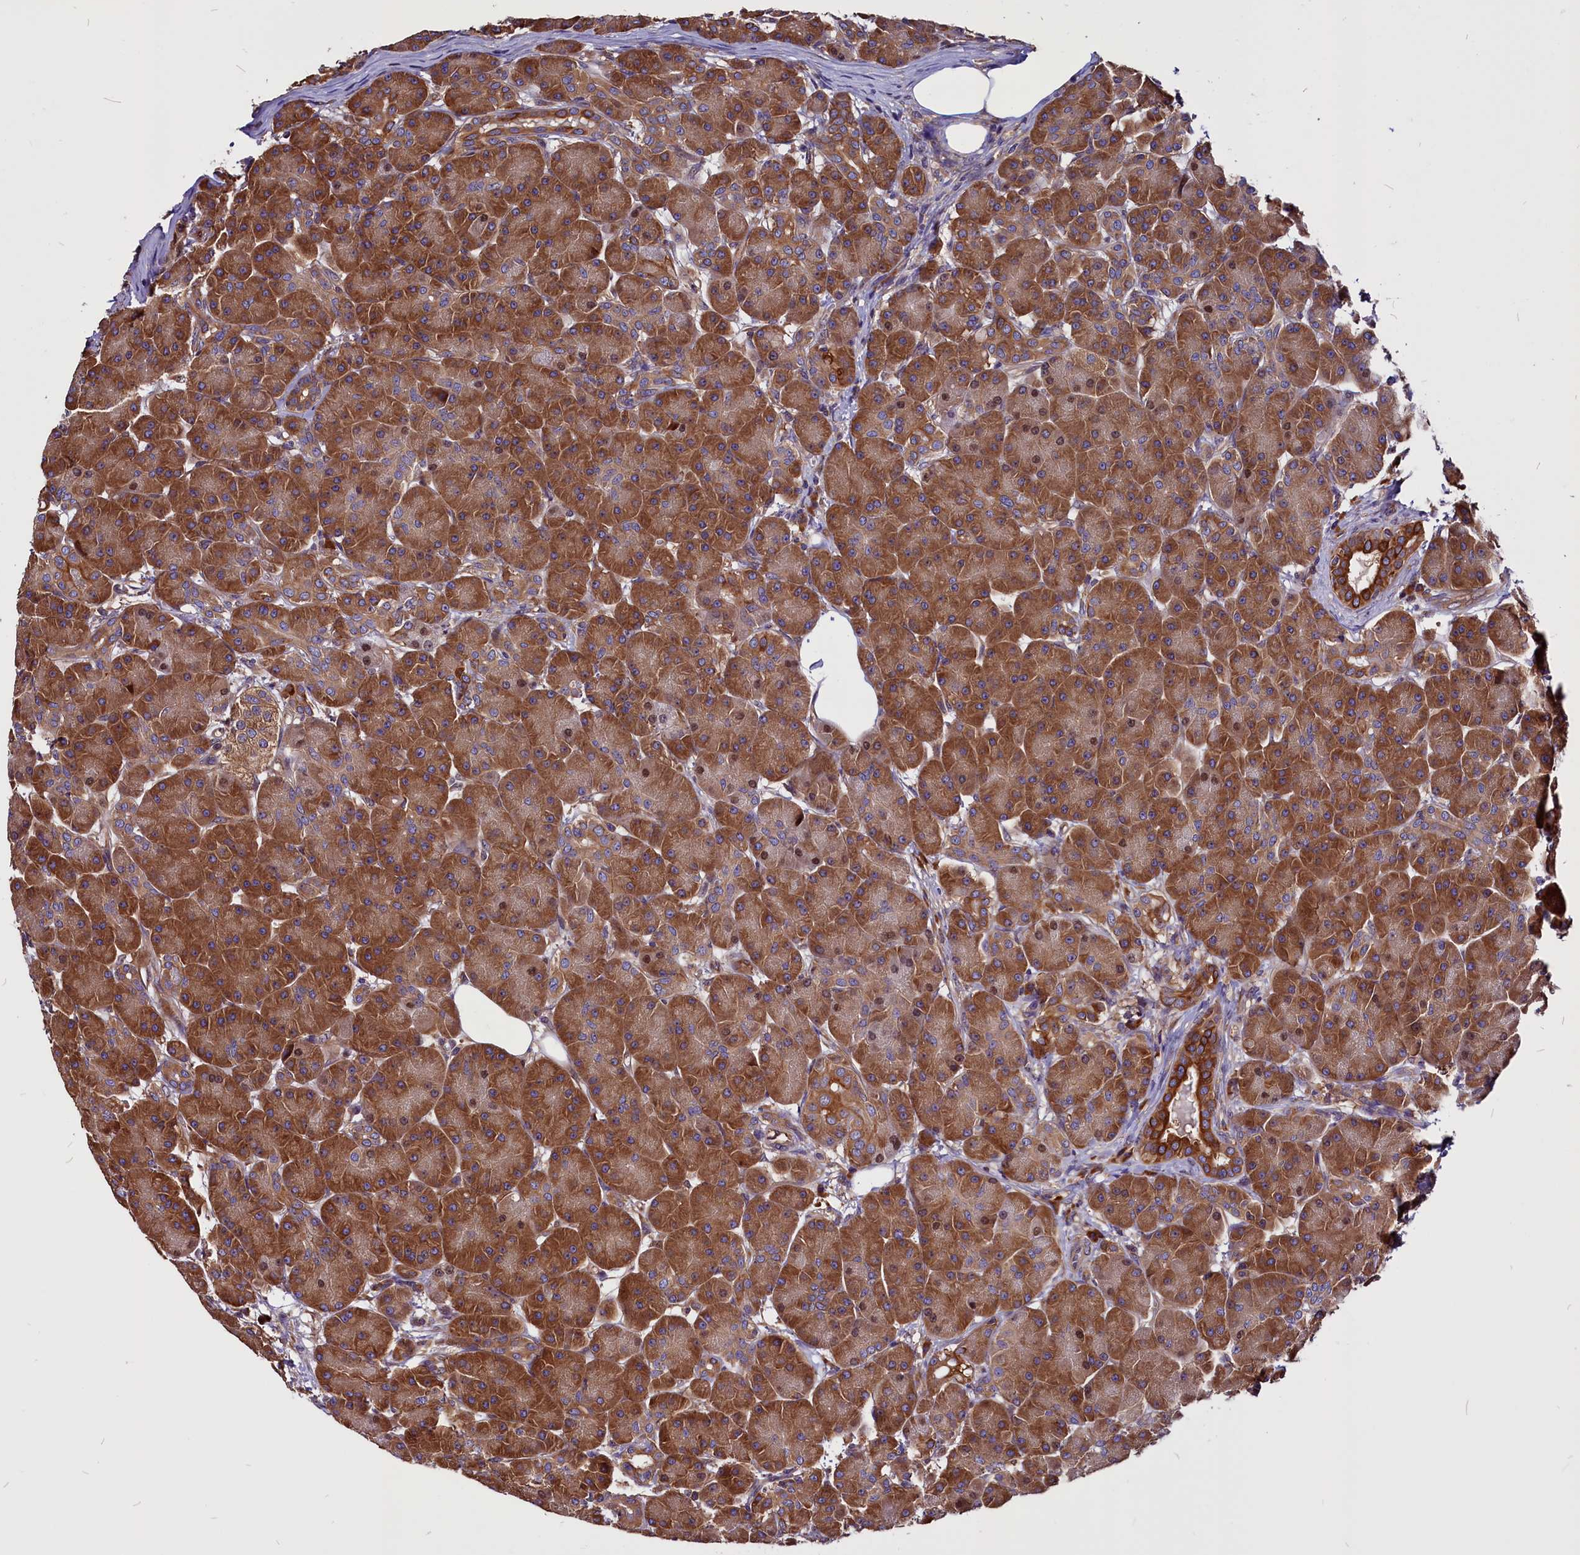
{"staining": {"intensity": "strong", "quantity": ">75%", "location": "cytoplasmic/membranous"}, "tissue": "pancreas", "cell_type": "Exocrine glandular cells", "image_type": "normal", "snomed": [{"axis": "morphology", "description": "Normal tissue, NOS"}, {"axis": "topography", "description": "Pancreas"}], "caption": "High-power microscopy captured an immunohistochemistry image of benign pancreas, revealing strong cytoplasmic/membranous staining in about >75% of exocrine glandular cells. (IHC, brightfield microscopy, high magnification).", "gene": "EIF3G", "patient": {"sex": "male", "age": 63}}